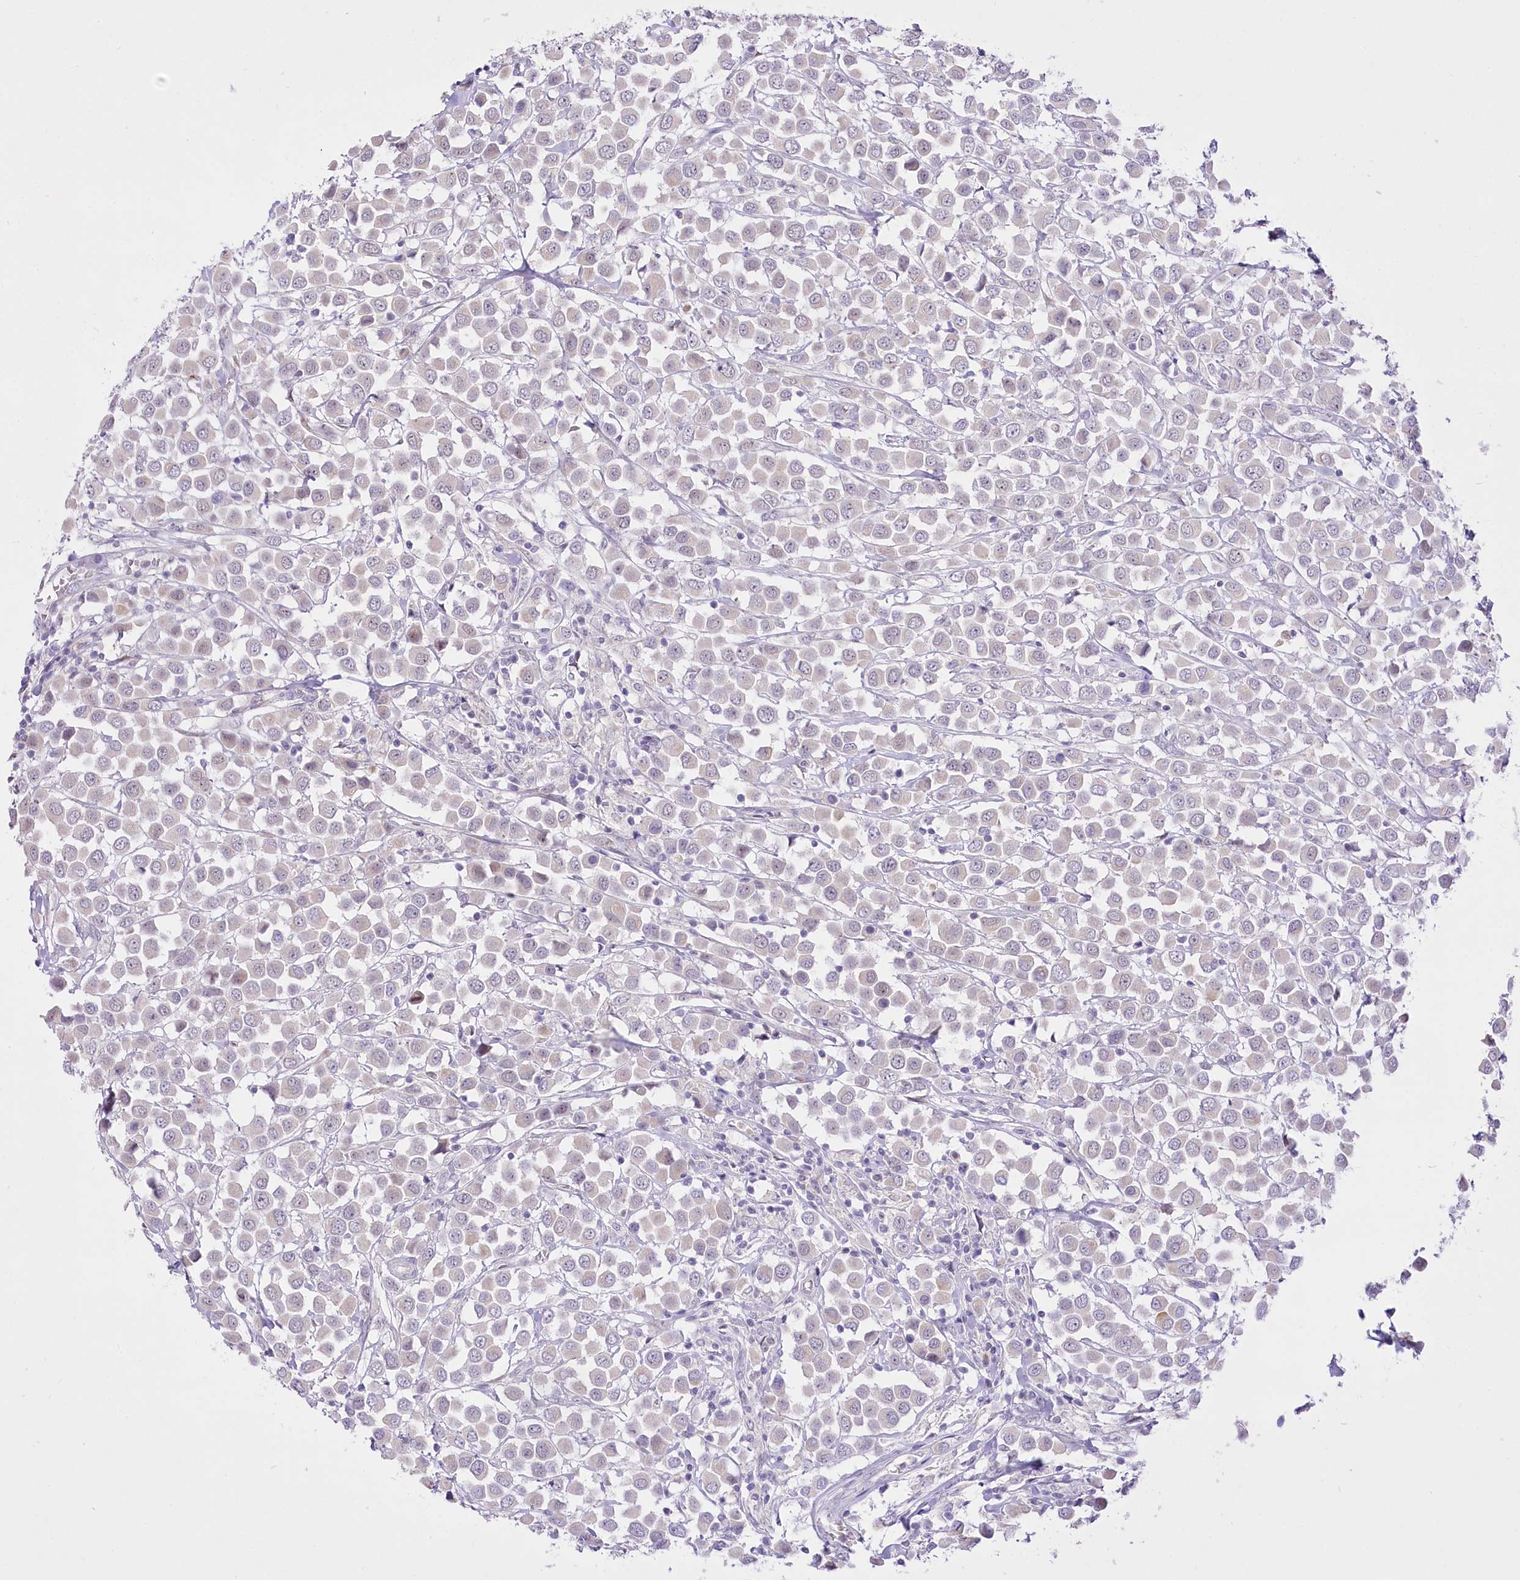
{"staining": {"intensity": "negative", "quantity": "none", "location": "none"}, "tissue": "breast cancer", "cell_type": "Tumor cells", "image_type": "cancer", "snomed": [{"axis": "morphology", "description": "Duct carcinoma"}, {"axis": "topography", "description": "Breast"}], "caption": "Human breast cancer (invasive ductal carcinoma) stained for a protein using immunohistochemistry shows no positivity in tumor cells.", "gene": "BEND7", "patient": {"sex": "female", "age": 61}}